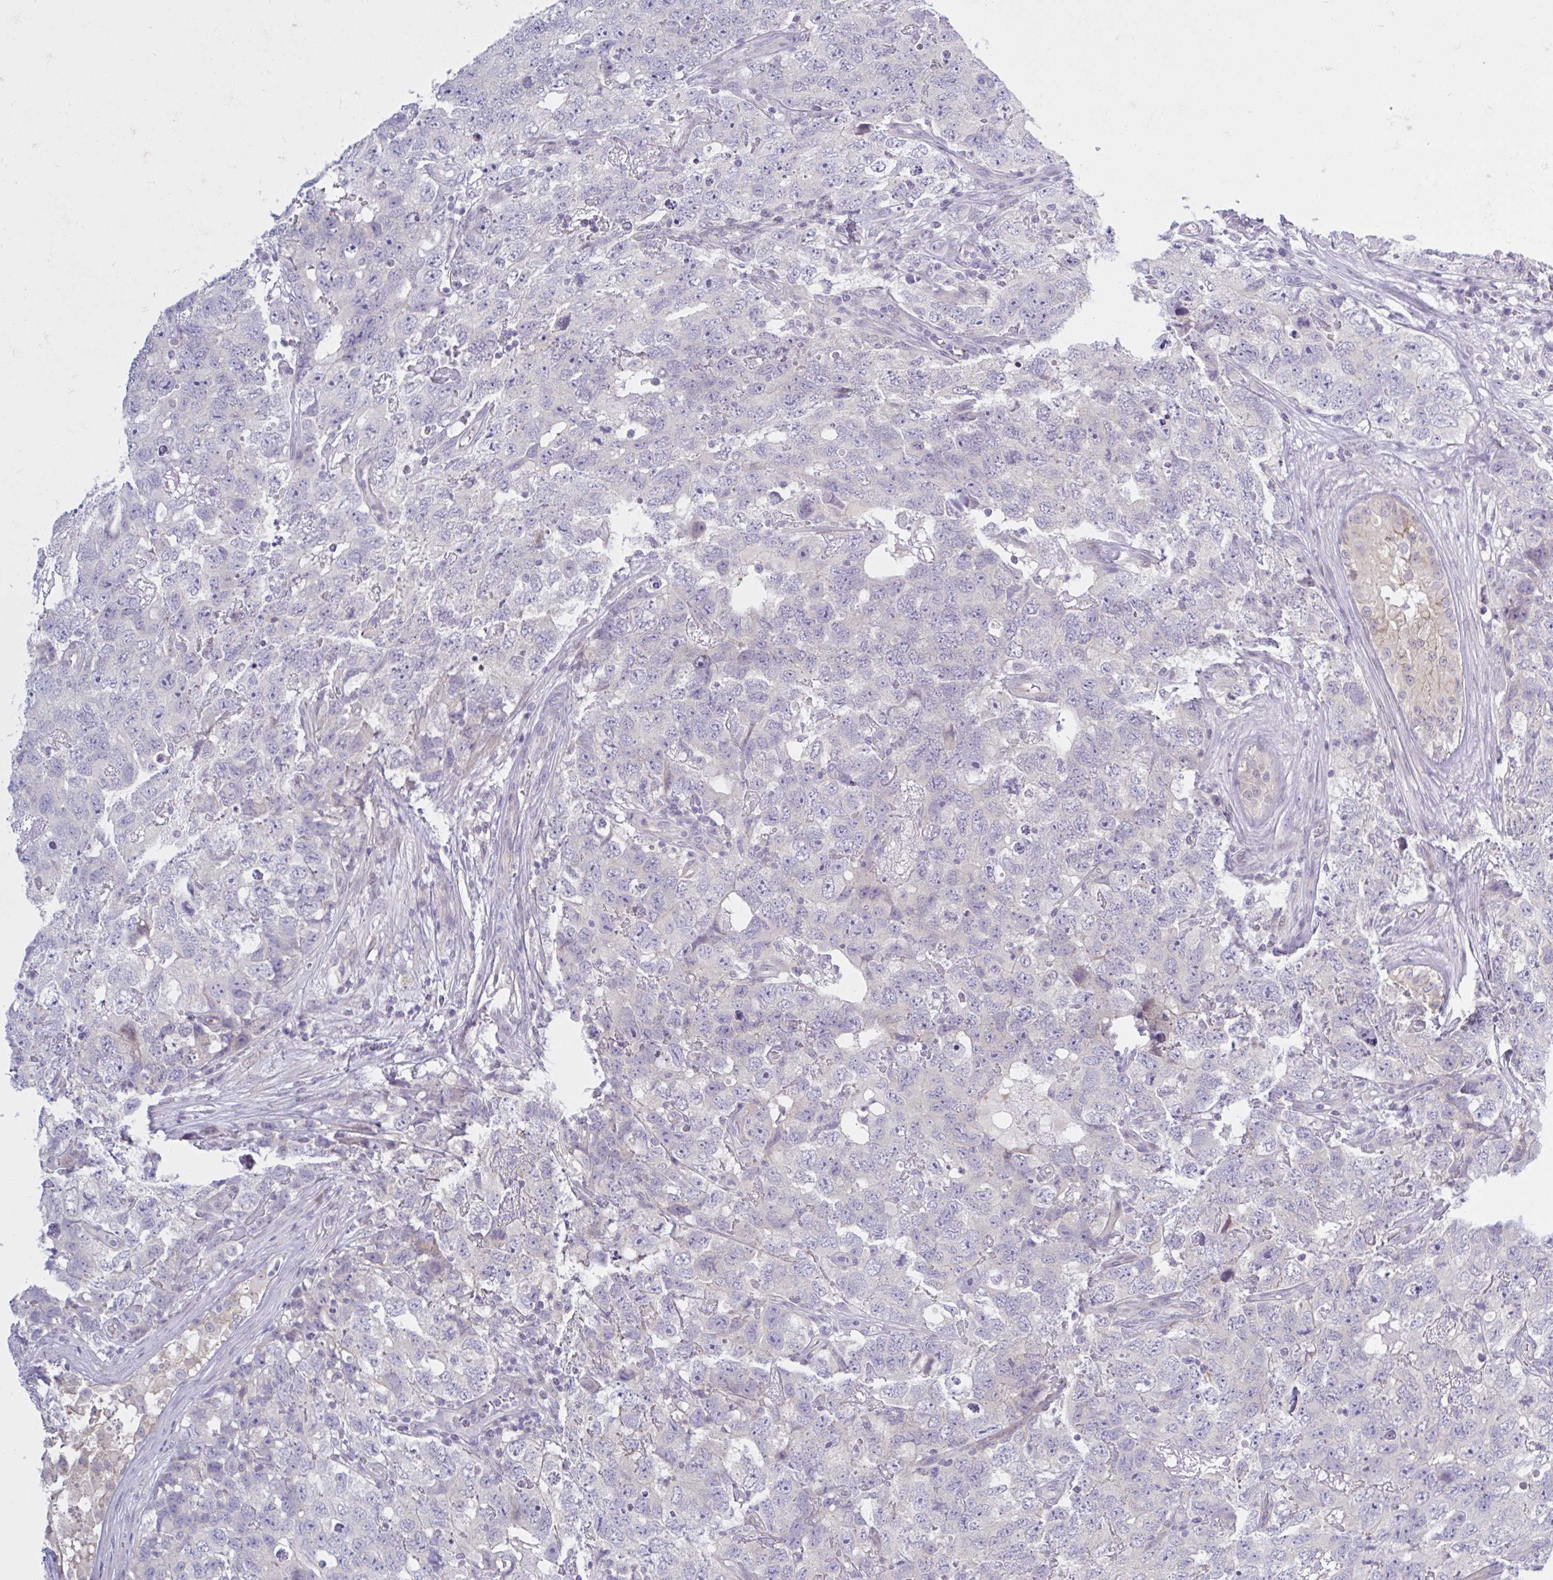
{"staining": {"intensity": "negative", "quantity": "none", "location": "none"}, "tissue": "testis cancer", "cell_type": "Tumor cells", "image_type": "cancer", "snomed": [{"axis": "morphology", "description": "Carcinoma, Embryonal, NOS"}, {"axis": "topography", "description": "Testis"}], "caption": "Immunohistochemistry (IHC) of human testis cancer displays no expression in tumor cells.", "gene": "FAM153A", "patient": {"sex": "male", "age": 22}}